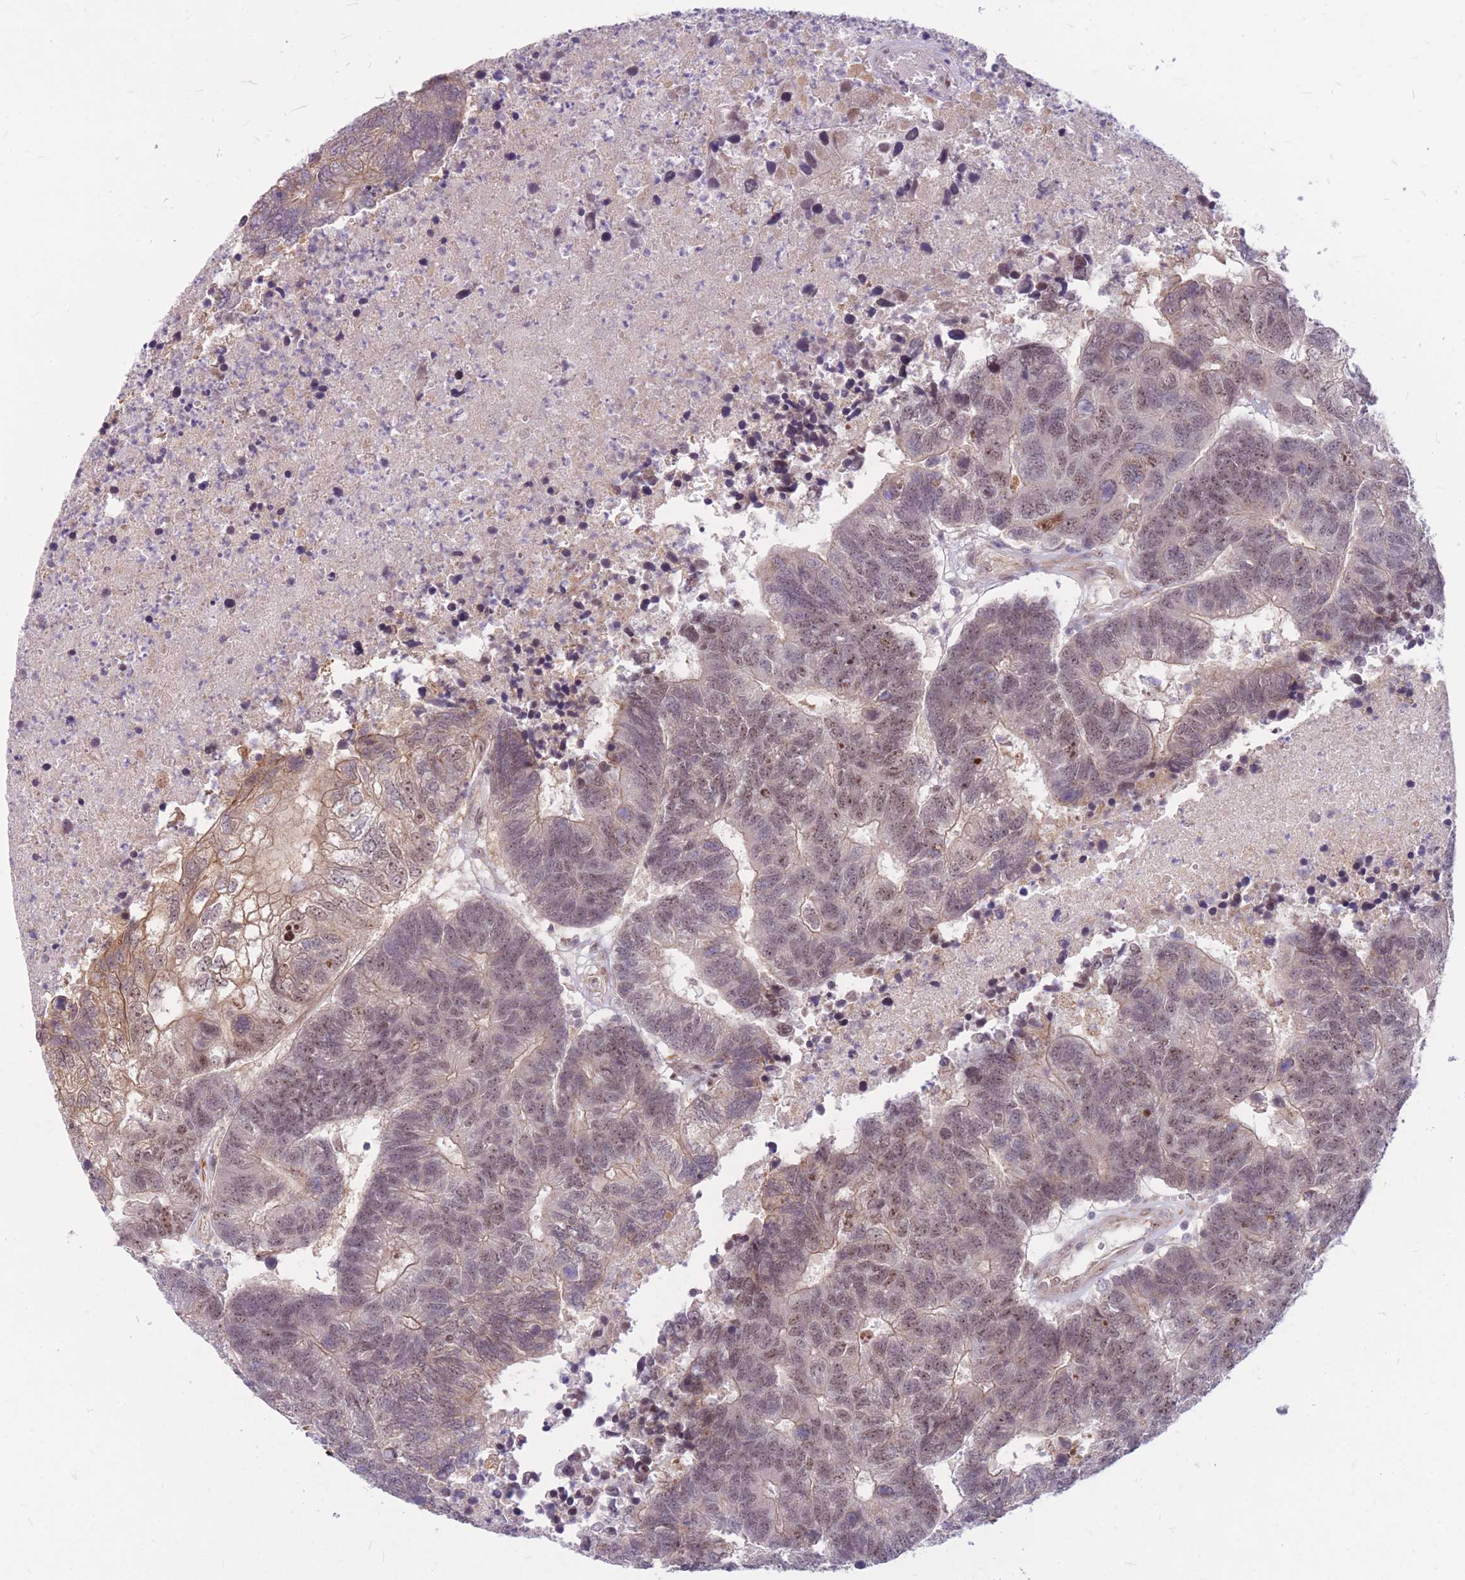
{"staining": {"intensity": "weak", "quantity": "25%-75%", "location": "cytoplasmic/membranous,nuclear"}, "tissue": "colorectal cancer", "cell_type": "Tumor cells", "image_type": "cancer", "snomed": [{"axis": "morphology", "description": "Adenocarcinoma, NOS"}, {"axis": "topography", "description": "Colon"}], "caption": "Immunohistochemical staining of human adenocarcinoma (colorectal) shows weak cytoplasmic/membranous and nuclear protein expression in about 25%-75% of tumor cells. (DAB (3,3'-diaminobenzidine) IHC, brown staining for protein, blue staining for nuclei).", "gene": "ERCC2", "patient": {"sex": "female", "age": 48}}